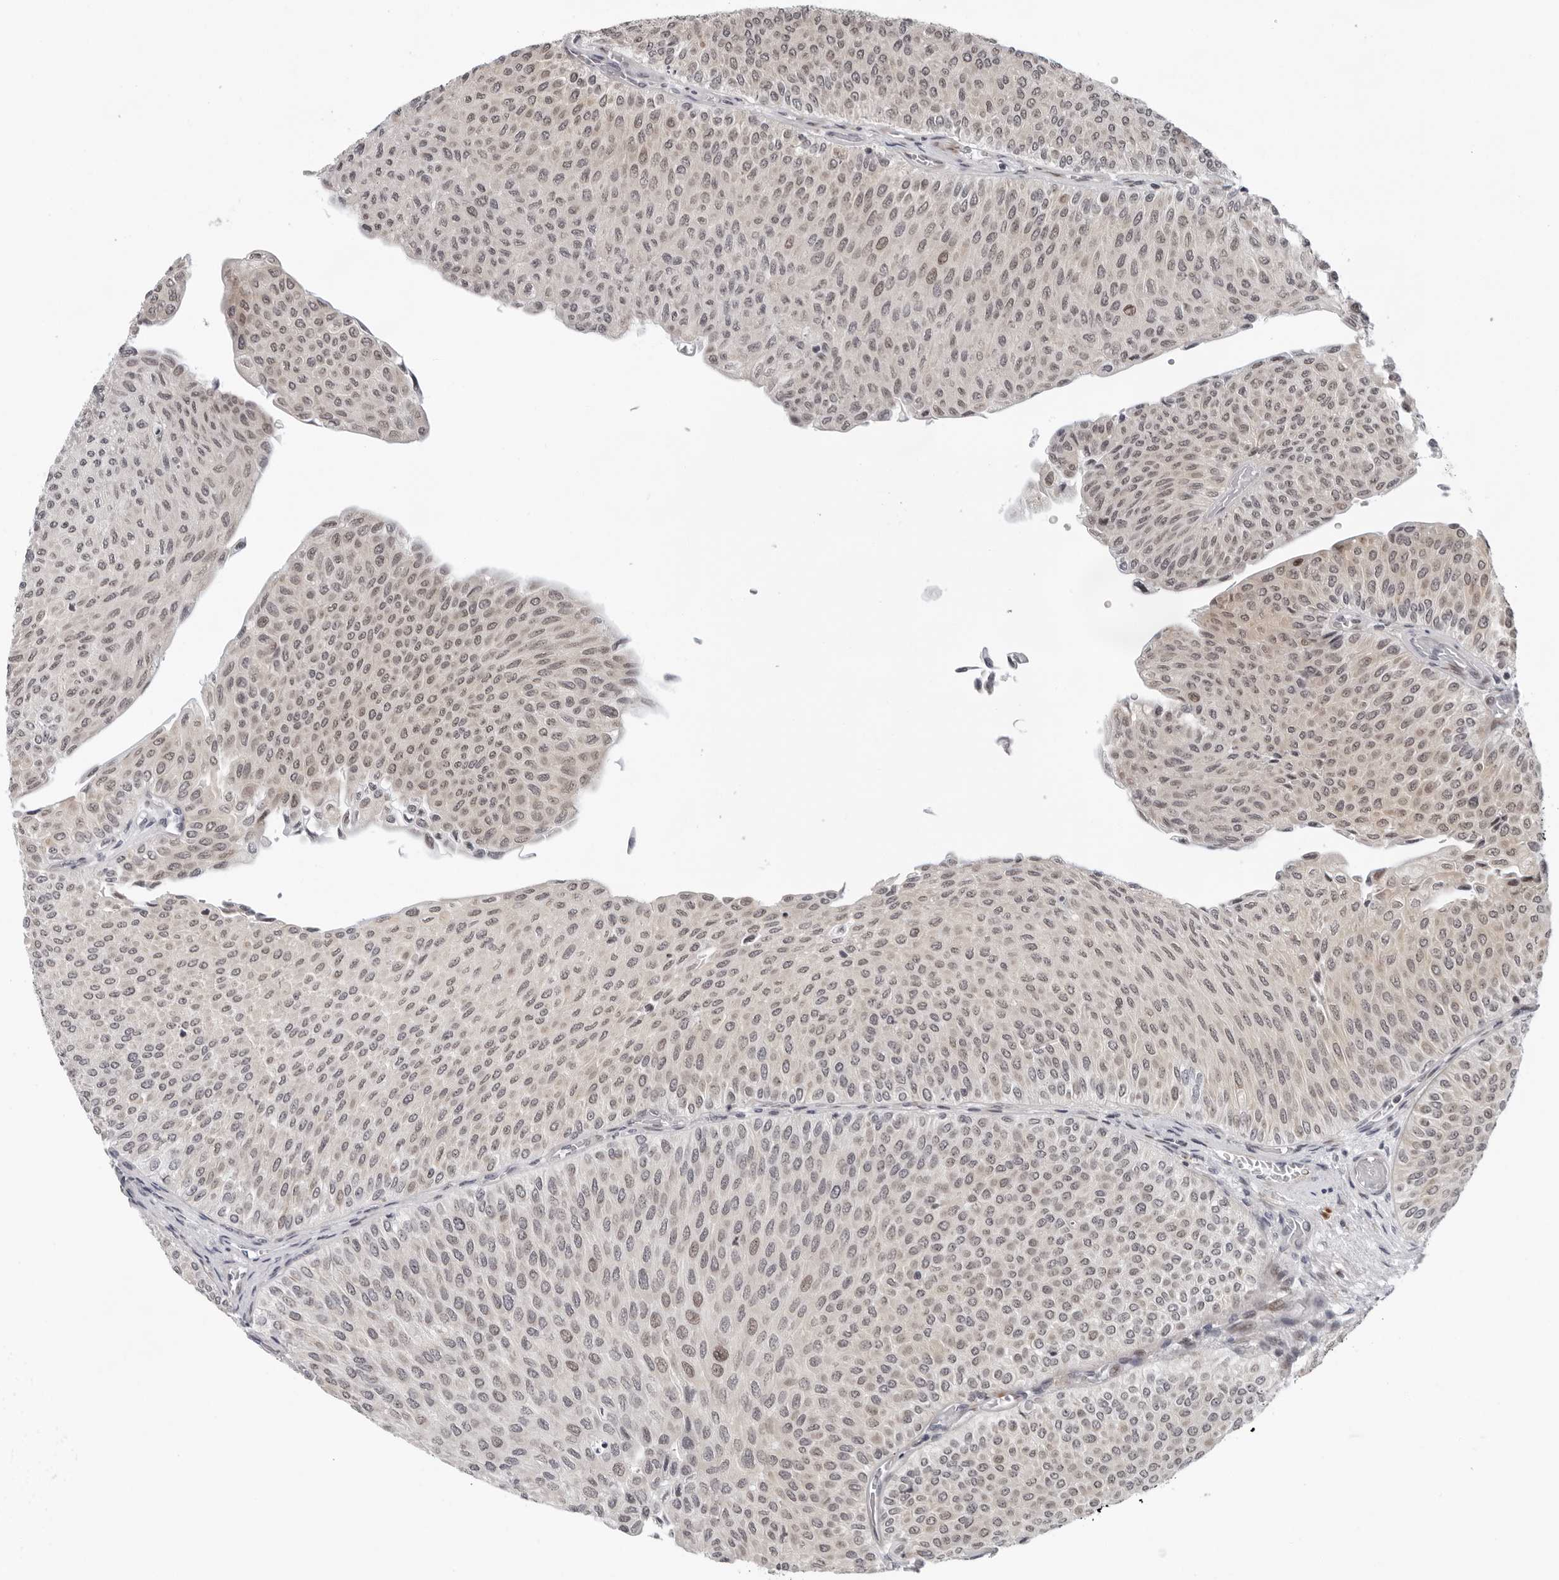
{"staining": {"intensity": "weak", "quantity": "25%-75%", "location": "nuclear"}, "tissue": "urothelial cancer", "cell_type": "Tumor cells", "image_type": "cancer", "snomed": [{"axis": "morphology", "description": "Urothelial carcinoma, Low grade"}, {"axis": "topography", "description": "Urinary bladder"}], "caption": "Immunohistochemical staining of human urothelial cancer shows low levels of weak nuclear protein staining in about 25%-75% of tumor cells.", "gene": "PIP4K2C", "patient": {"sex": "male", "age": 78}}